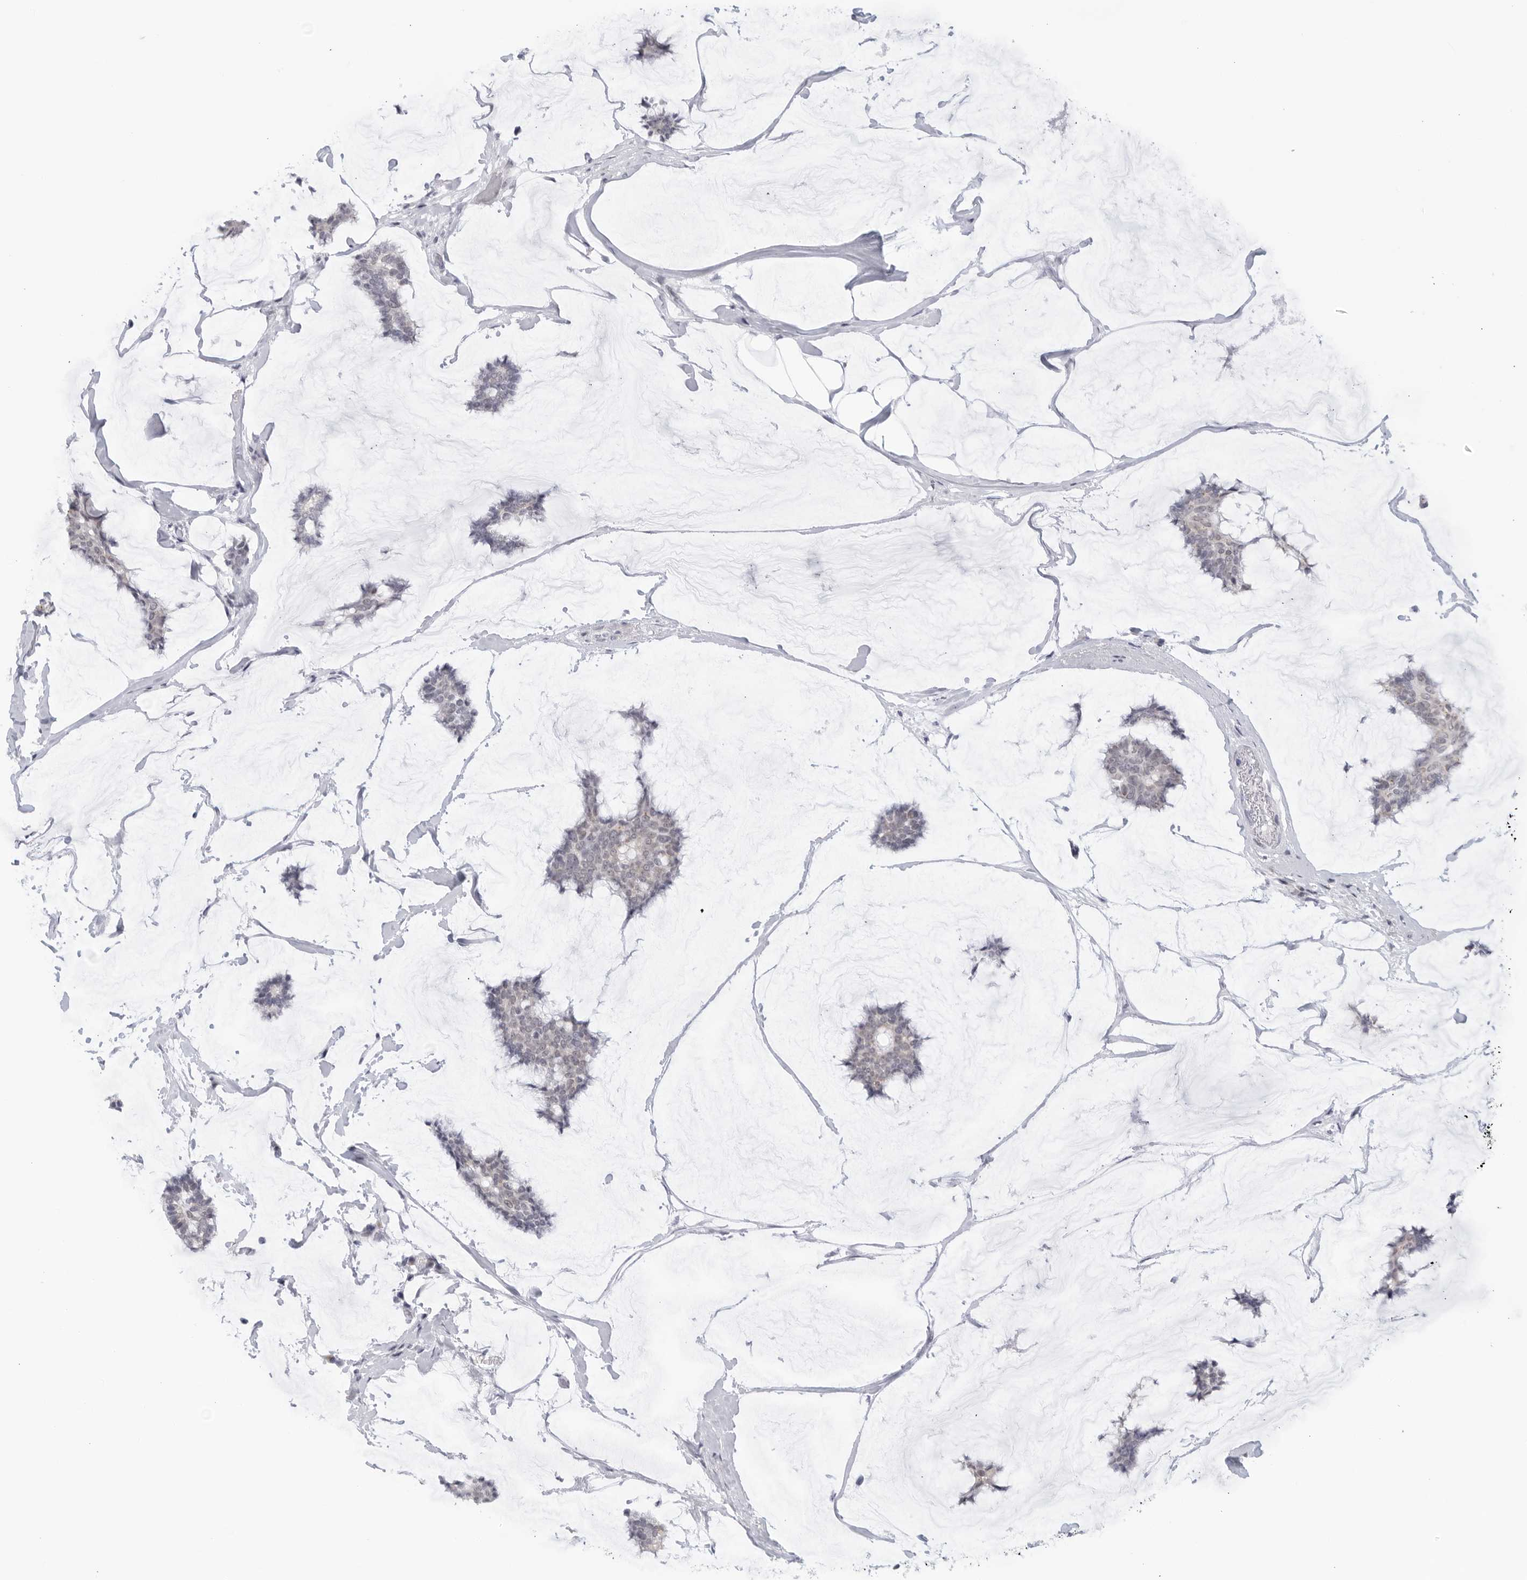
{"staining": {"intensity": "negative", "quantity": "none", "location": "none"}, "tissue": "breast cancer", "cell_type": "Tumor cells", "image_type": "cancer", "snomed": [{"axis": "morphology", "description": "Duct carcinoma"}, {"axis": "topography", "description": "Breast"}], "caption": "Image shows no protein staining in tumor cells of breast infiltrating ductal carcinoma tissue.", "gene": "WDTC1", "patient": {"sex": "female", "age": 93}}